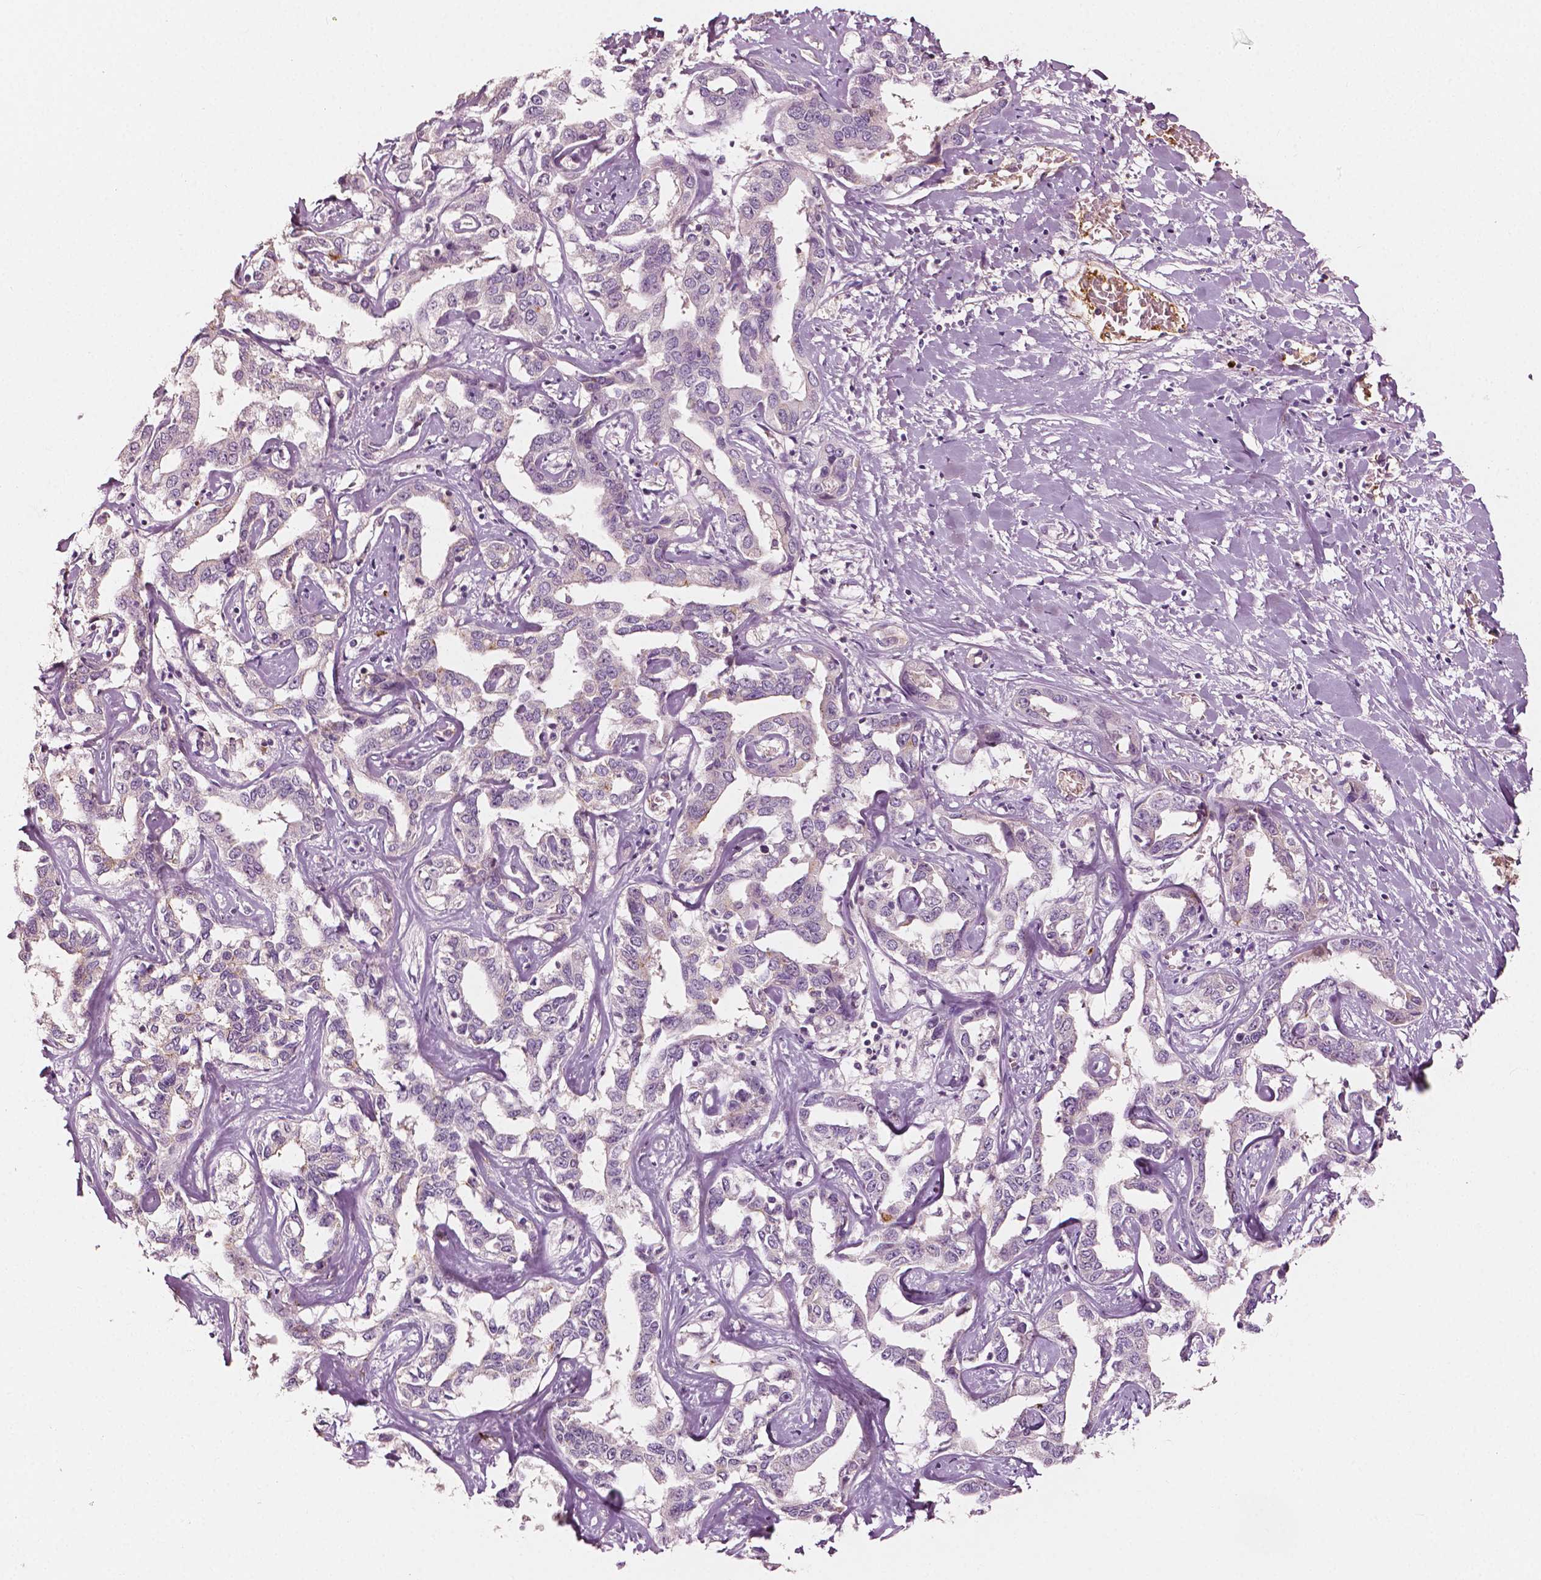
{"staining": {"intensity": "negative", "quantity": "none", "location": "none"}, "tissue": "liver cancer", "cell_type": "Tumor cells", "image_type": "cancer", "snomed": [{"axis": "morphology", "description": "Cholangiocarcinoma"}, {"axis": "topography", "description": "Liver"}], "caption": "Liver cancer stained for a protein using IHC reveals no positivity tumor cells.", "gene": "APOA4", "patient": {"sex": "male", "age": 59}}